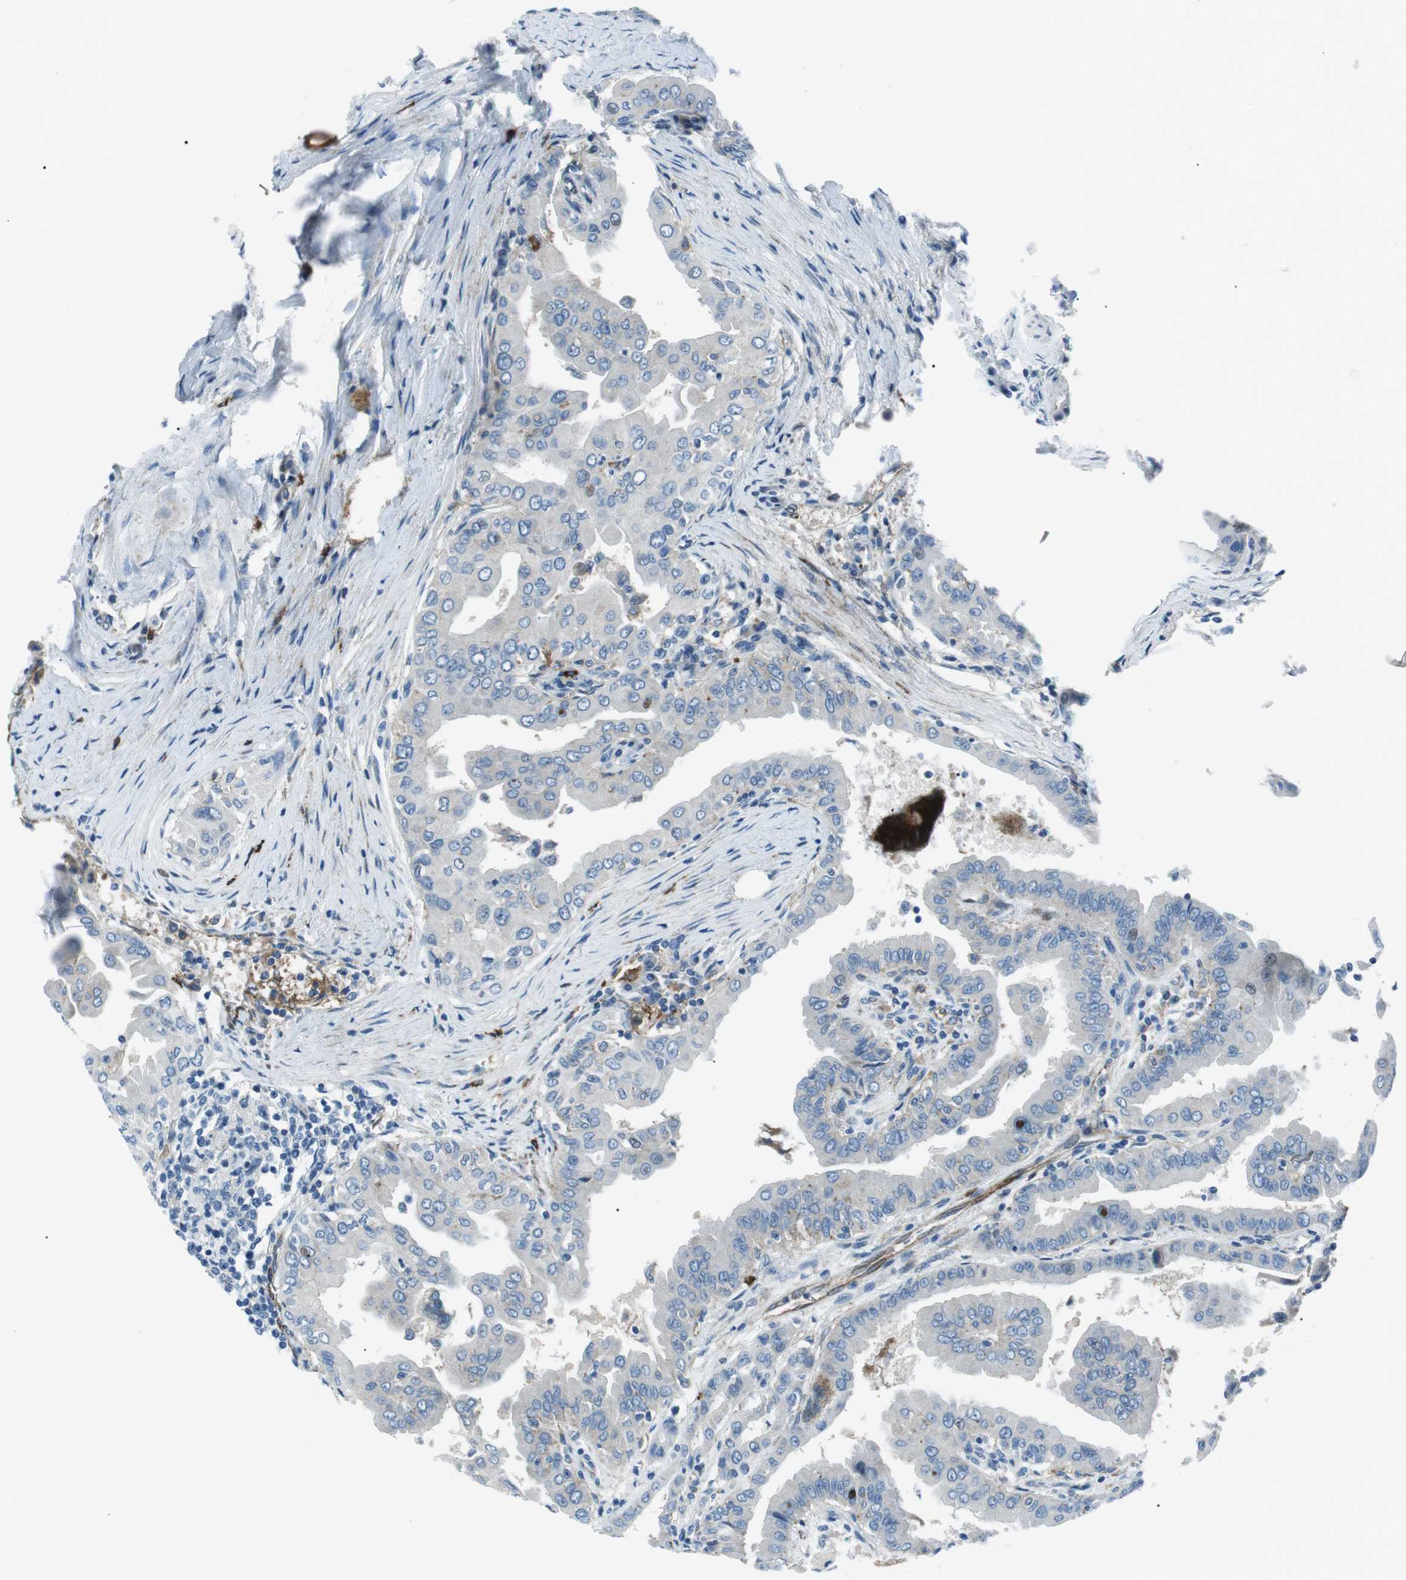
{"staining": {"intensity": "negative", "quantity": "none", "location": "none"}, "tissue": "thyroid cancer", "cell_type": "Tumor cells", "image_type": "cancer", "snomed": [{"axis": "morphology", "description": "Papillary adenocarcinoma, NOS"}, {"axis": "topography", "description": "Thyroid gland"}], "caption": "There is no significant expression in tumor cells of thyroid cancer (papillary adenocarcinoma). (DAB (3,3'-diaminobenzidine) immunohistochemistry (IHC), high magnification).", "gene": "CSF2RA", "patient": {"sex": "male", "age": 33}}